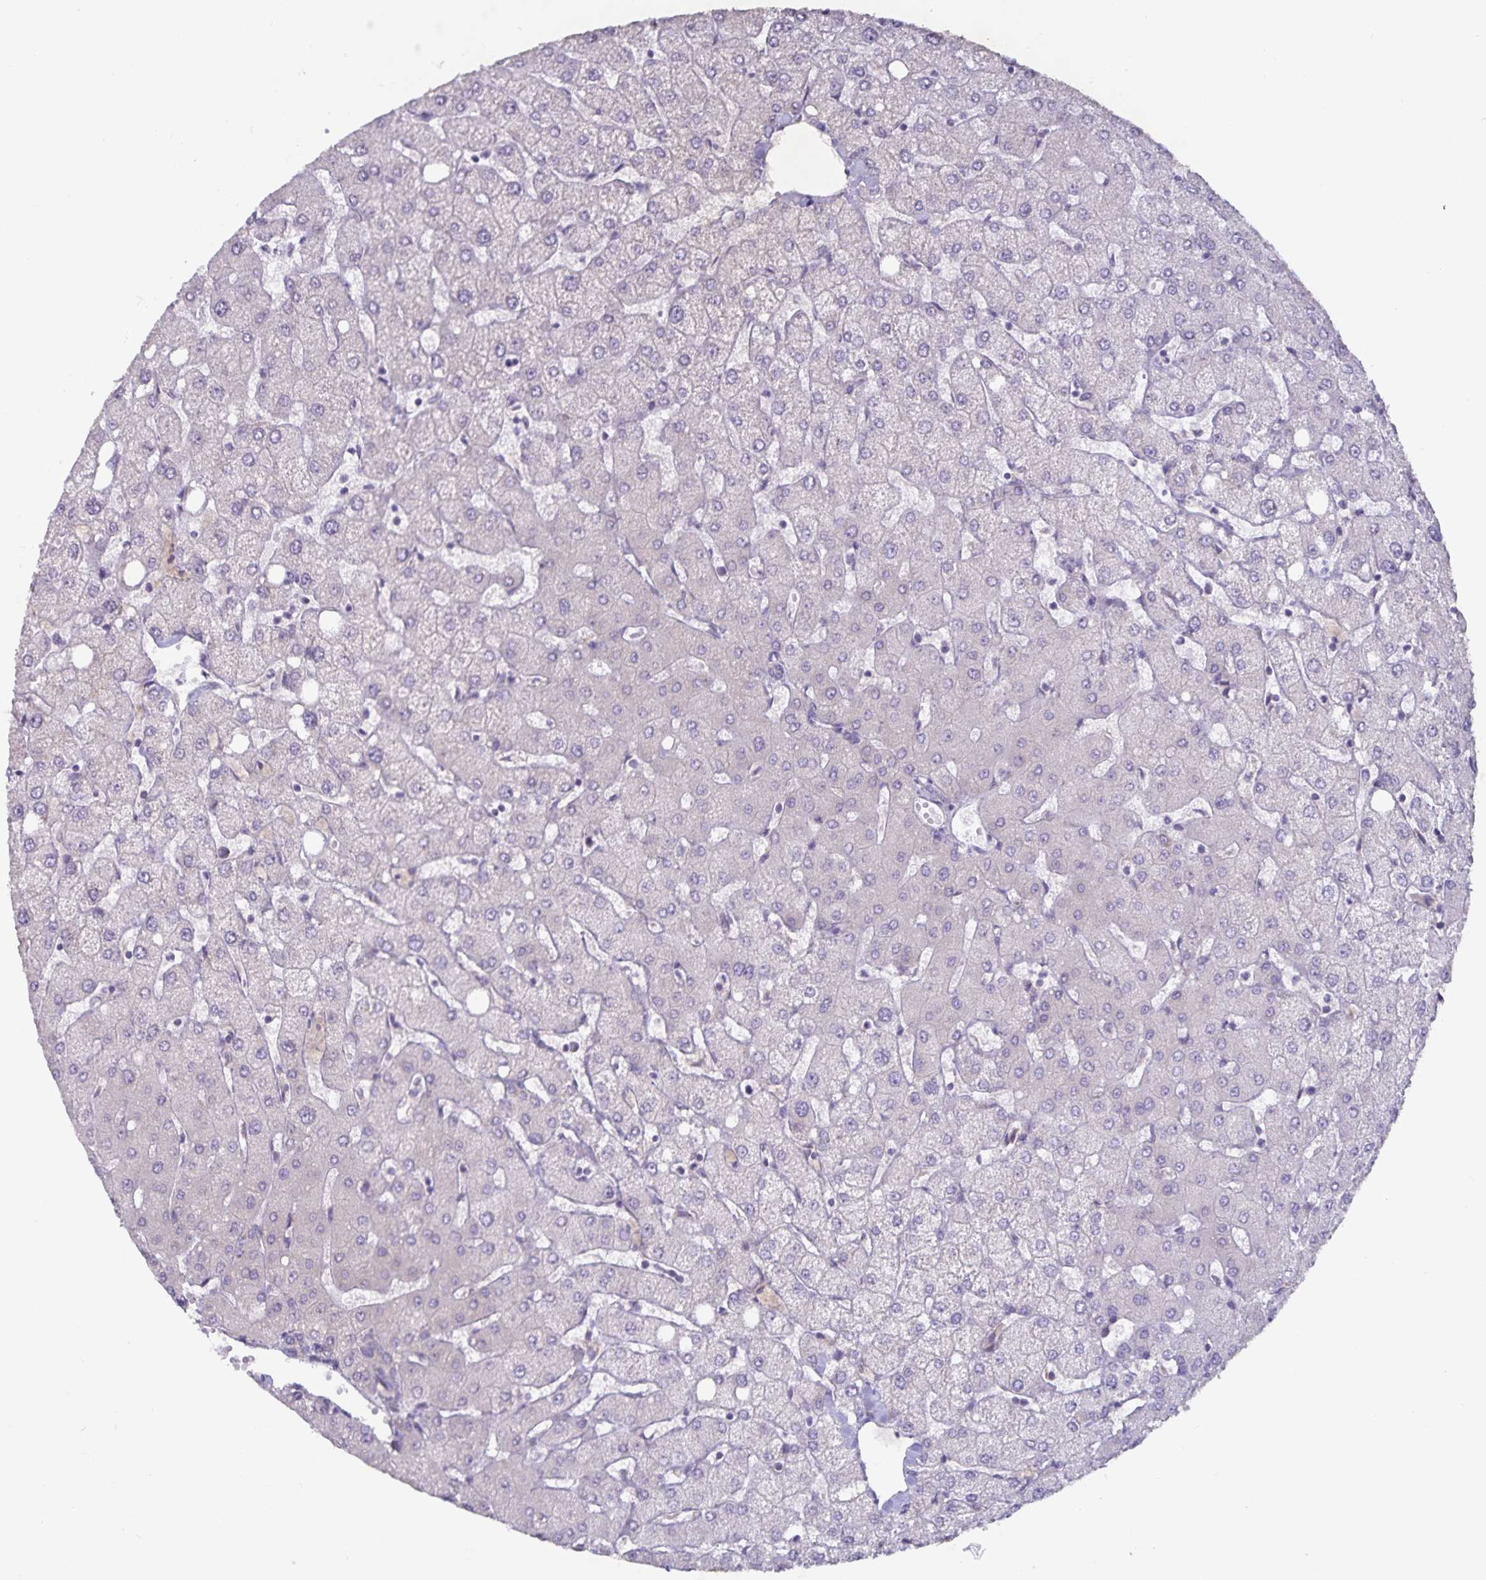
{"staining": {"intensity": "negative", "quantity": "none", "location": "none"}, "tissue": "liver", "cell_type": "Cholangiocytes", "image_type": "normal", "snomed": [{"axis": "morphology", "description": "Normal tissue, NOS"}, {"axis": "topography", "description": "Liver"}], "caption": "The histopathology image demonstrates no significant positivity in cholangiocytes of liver. (DAB (3,3'-diaminobenzidine) immunohistochemistry (IHC), high magnification).", "gene": "FAM120A", "patient": {"sex": "female", "age": 54}}